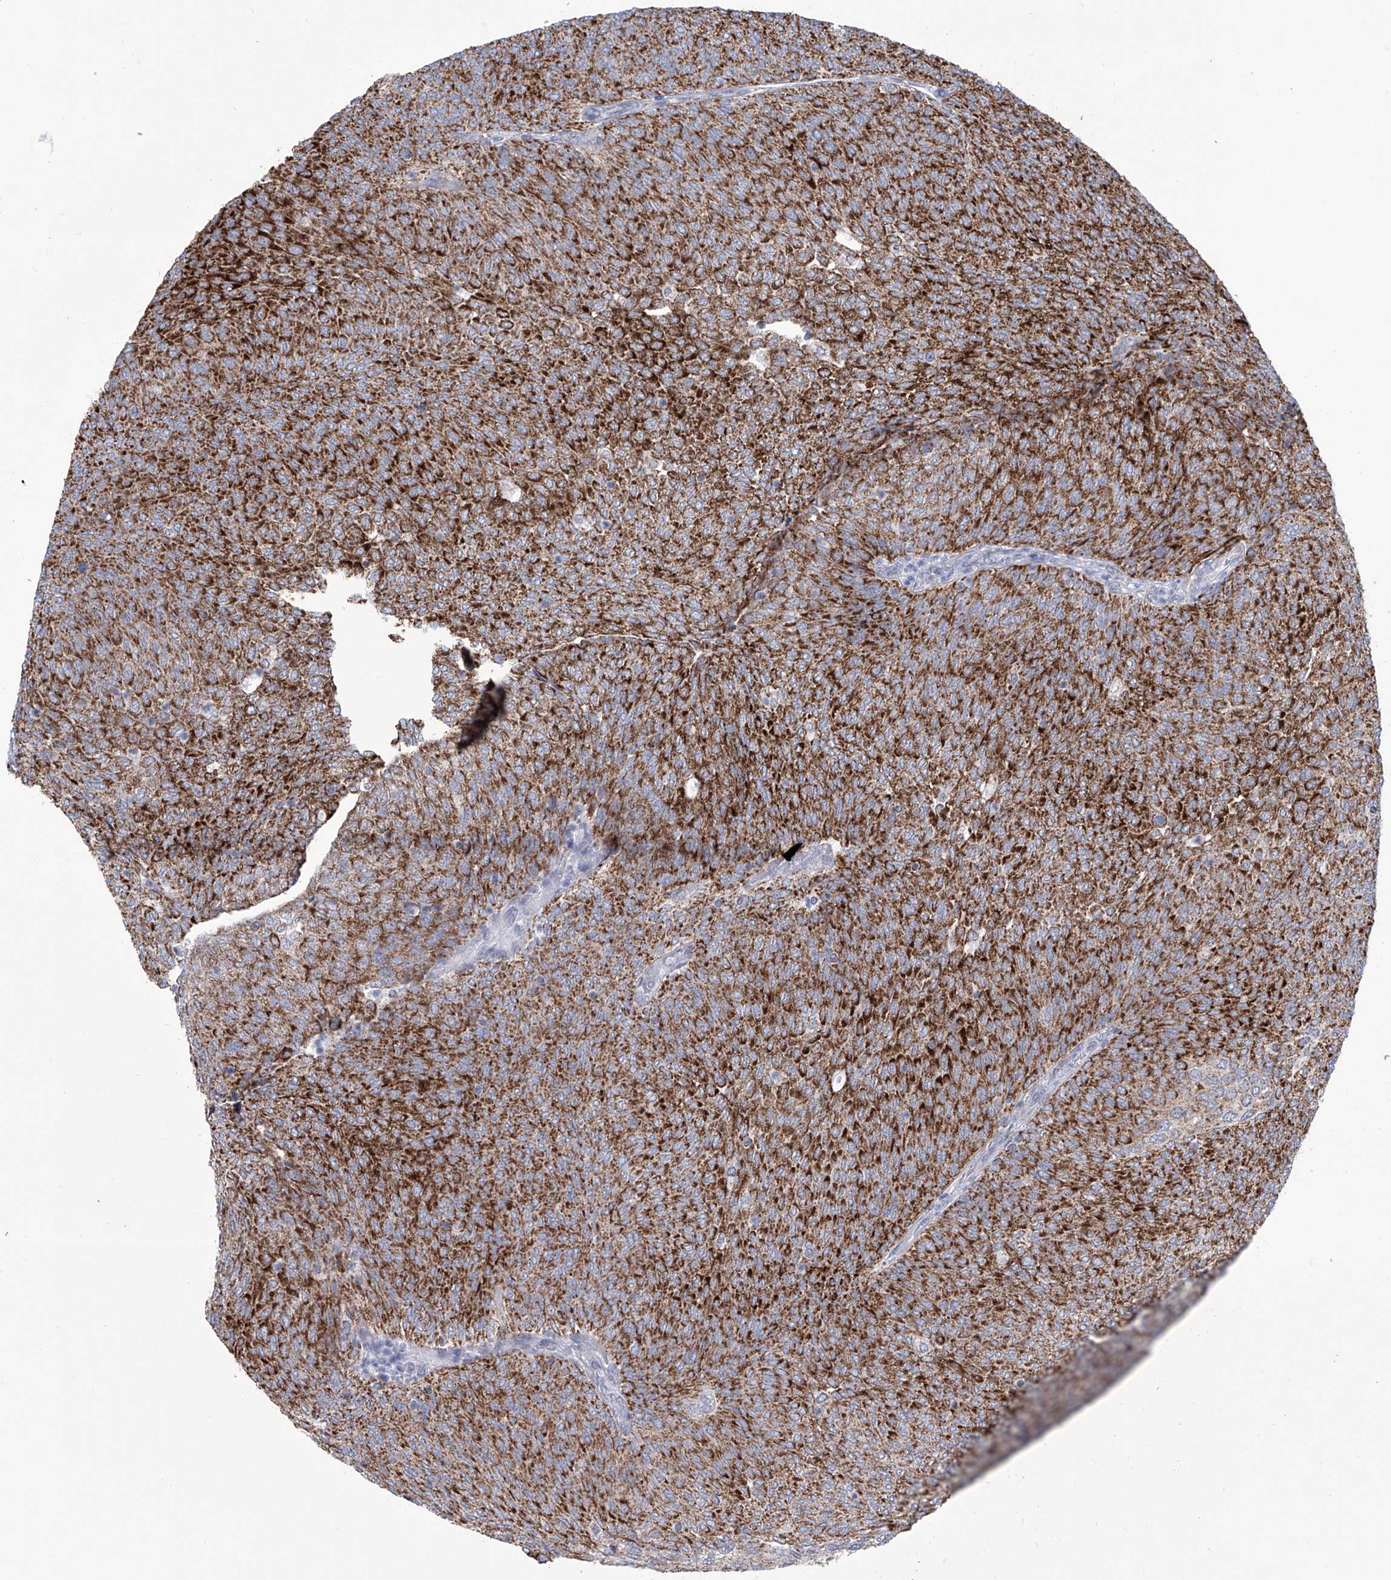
{"staining": {"intensity": "strong", "quantity": ">75%", "location": "cytoplasmic/membranous"}, "tissue": "urothelial cancer", "cell_type": "Tumor cells", "image_type": "cancer", "snomed": [{"axis": "morphology", "description": "Urothelial carcinoma, Low grade"}, {"axis": "topography", "description": "Urinary bladder"}], "caption": "DAB (3,3'-diaminobenzidine) immunohistochemical staining of urothelial cancer demonstrates strong cytoplasmic/membranous protein staining in approximately >75% of tumor cells.", "gene": "ALDH6A1", "patient": {"sex": "female", "age": 79}}